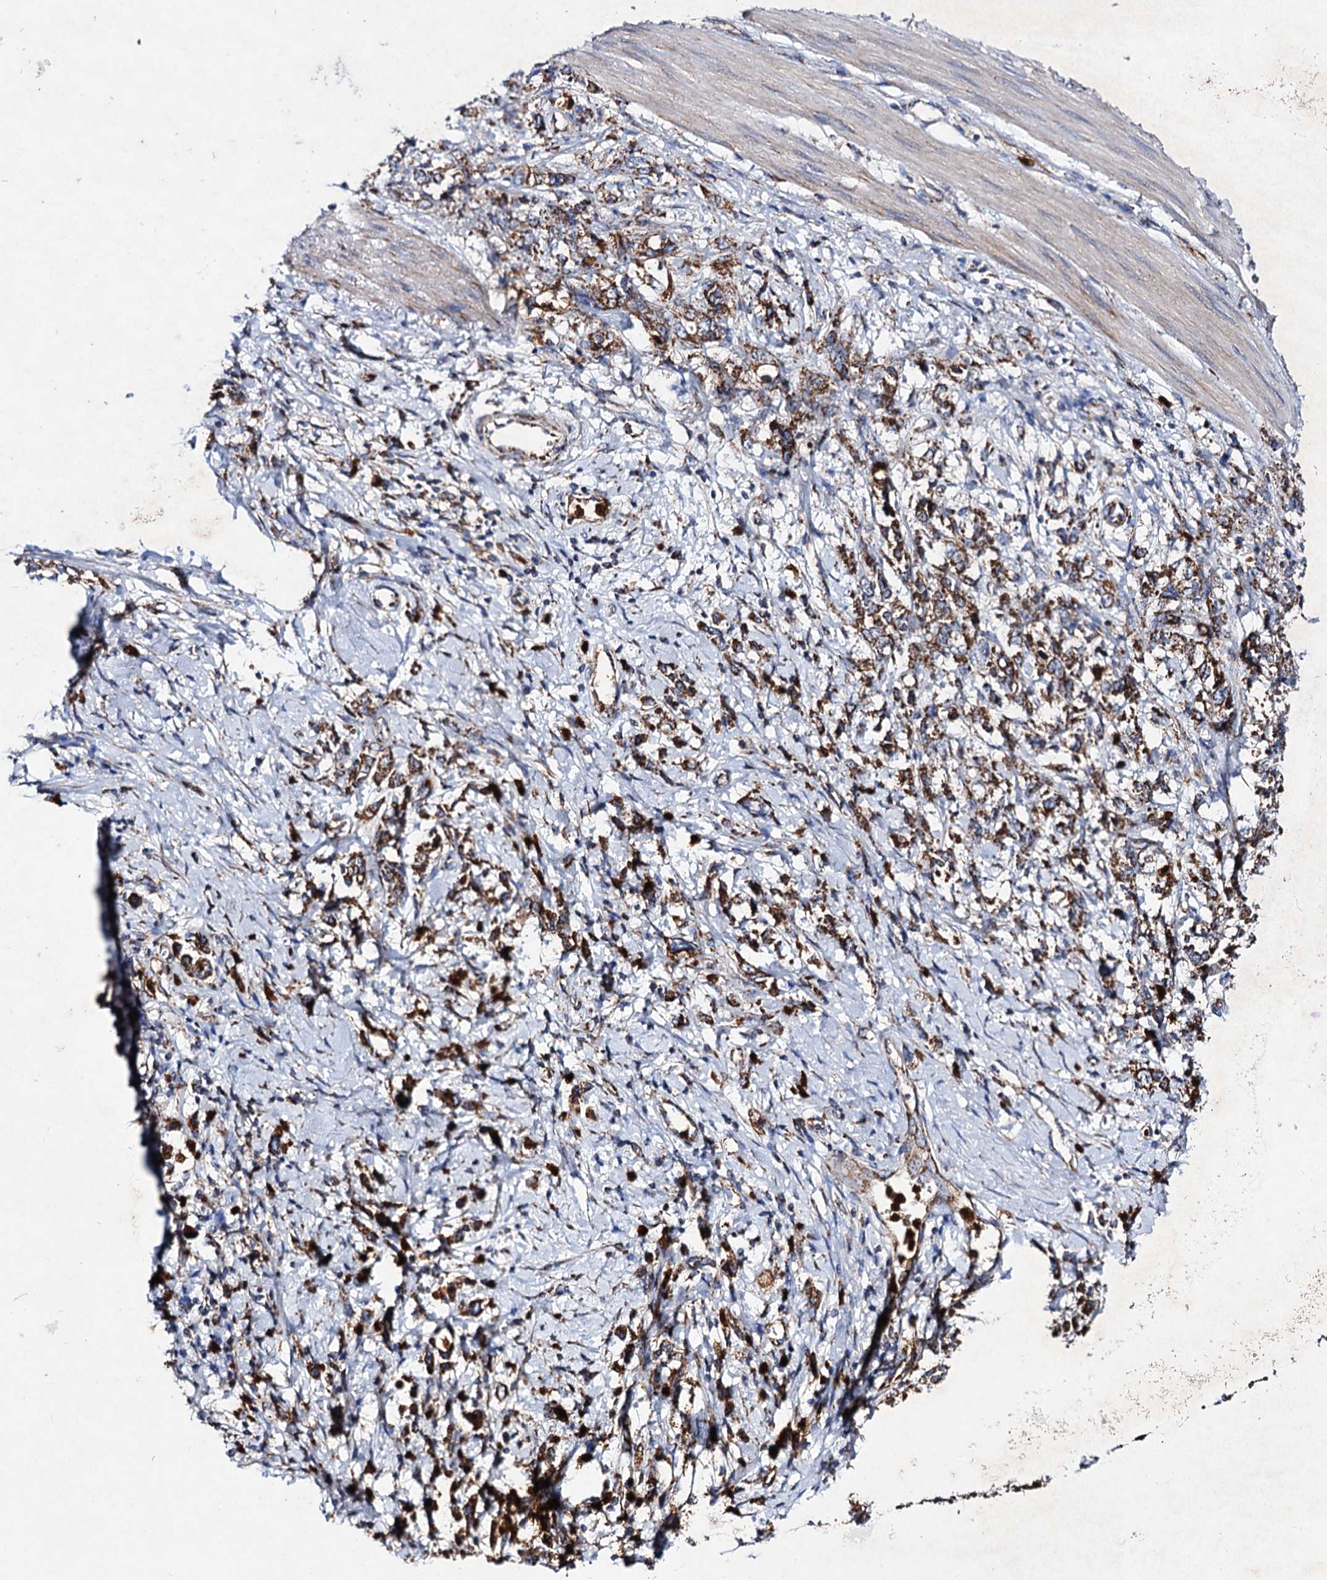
{"staining": {"intensity": "moderate", "quantity": ">75%", "location": "cytoplasmic/membranous"}, "tissue": "stomach cancer", "cell_type": "Tumor cells", "image_type": "cancer", "snomed": [{"axis": "morphology", "description": "Adenocarcinoma, NOS"}, {"axis": "topography", "description": "Stomach"}], "caption": "Stomach cancer (adenocarcinoma) tissue displays moderate cytoplasmic/membranous positivity in about >75% of tumor cells Immunohistochemistry (ihc) stains the protein of interest in brown and the nuclei are stained blue.", "gene": "ACAD9", "patient": {"sex": "female", "age": 76}}